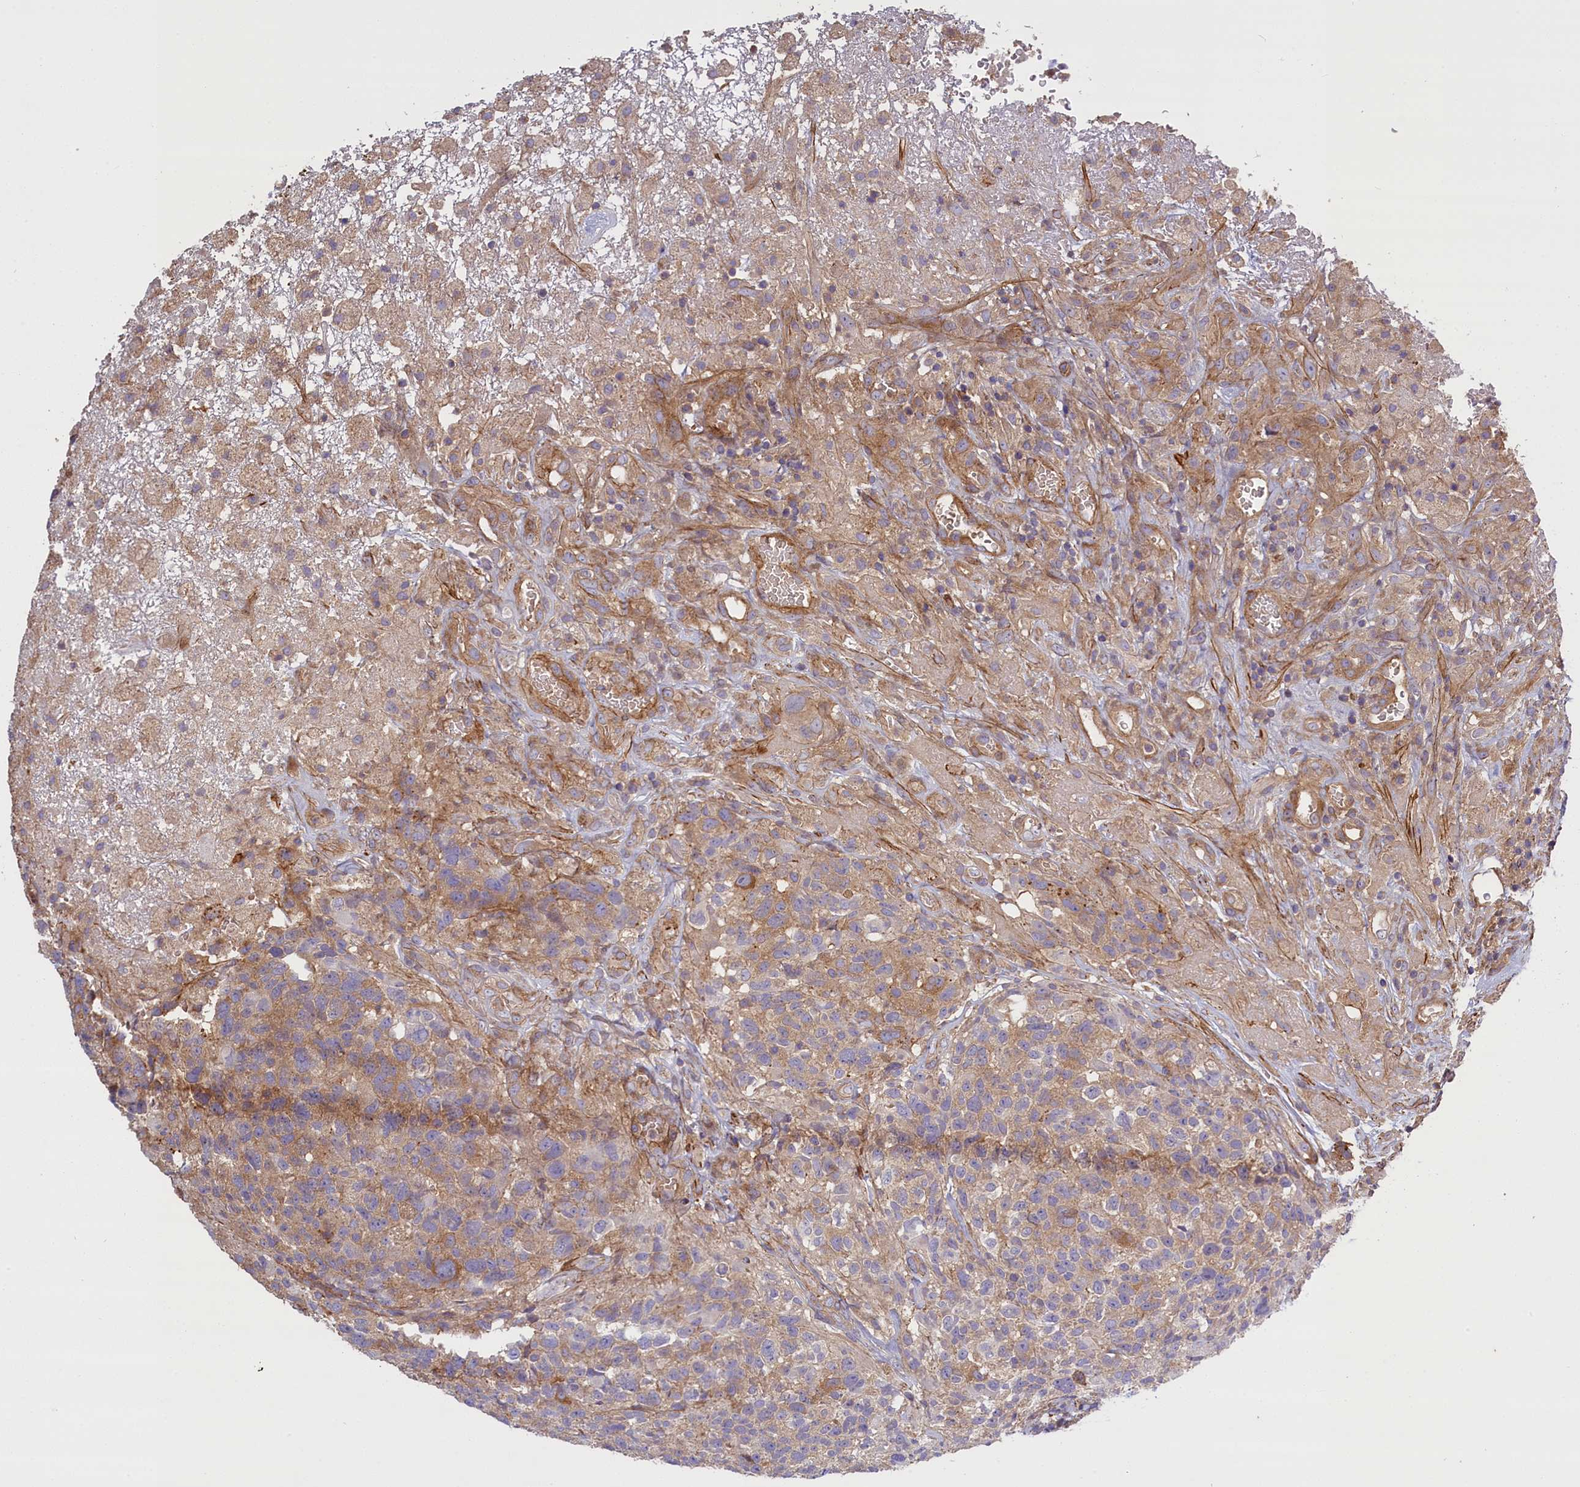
{"staining": {"intensity": "weak", "quantity": "25%-75%", "location": "cytoplasmic/membranous"}, "tissue": "glioma", "cell_type": "Tumor cells", "image_type": "cancer", "snomed": [{"axis": "morphology", "description": "Glioma, malignant, High grade"}, {"axis": "topography", "description": "Brain"}], "caption": "Immunohistochemical staining of human glioma exhibits low levels of weak cytoplasmic/membranous staining in approximately 25%-75% of tumor cells. The staining is performed using DAB brown chromogen to label protein expression. The nuclei are counter-stained blue using hematoxylin.", "gene": "FUZ", "patient": {"sex": "male", "age": 69}}